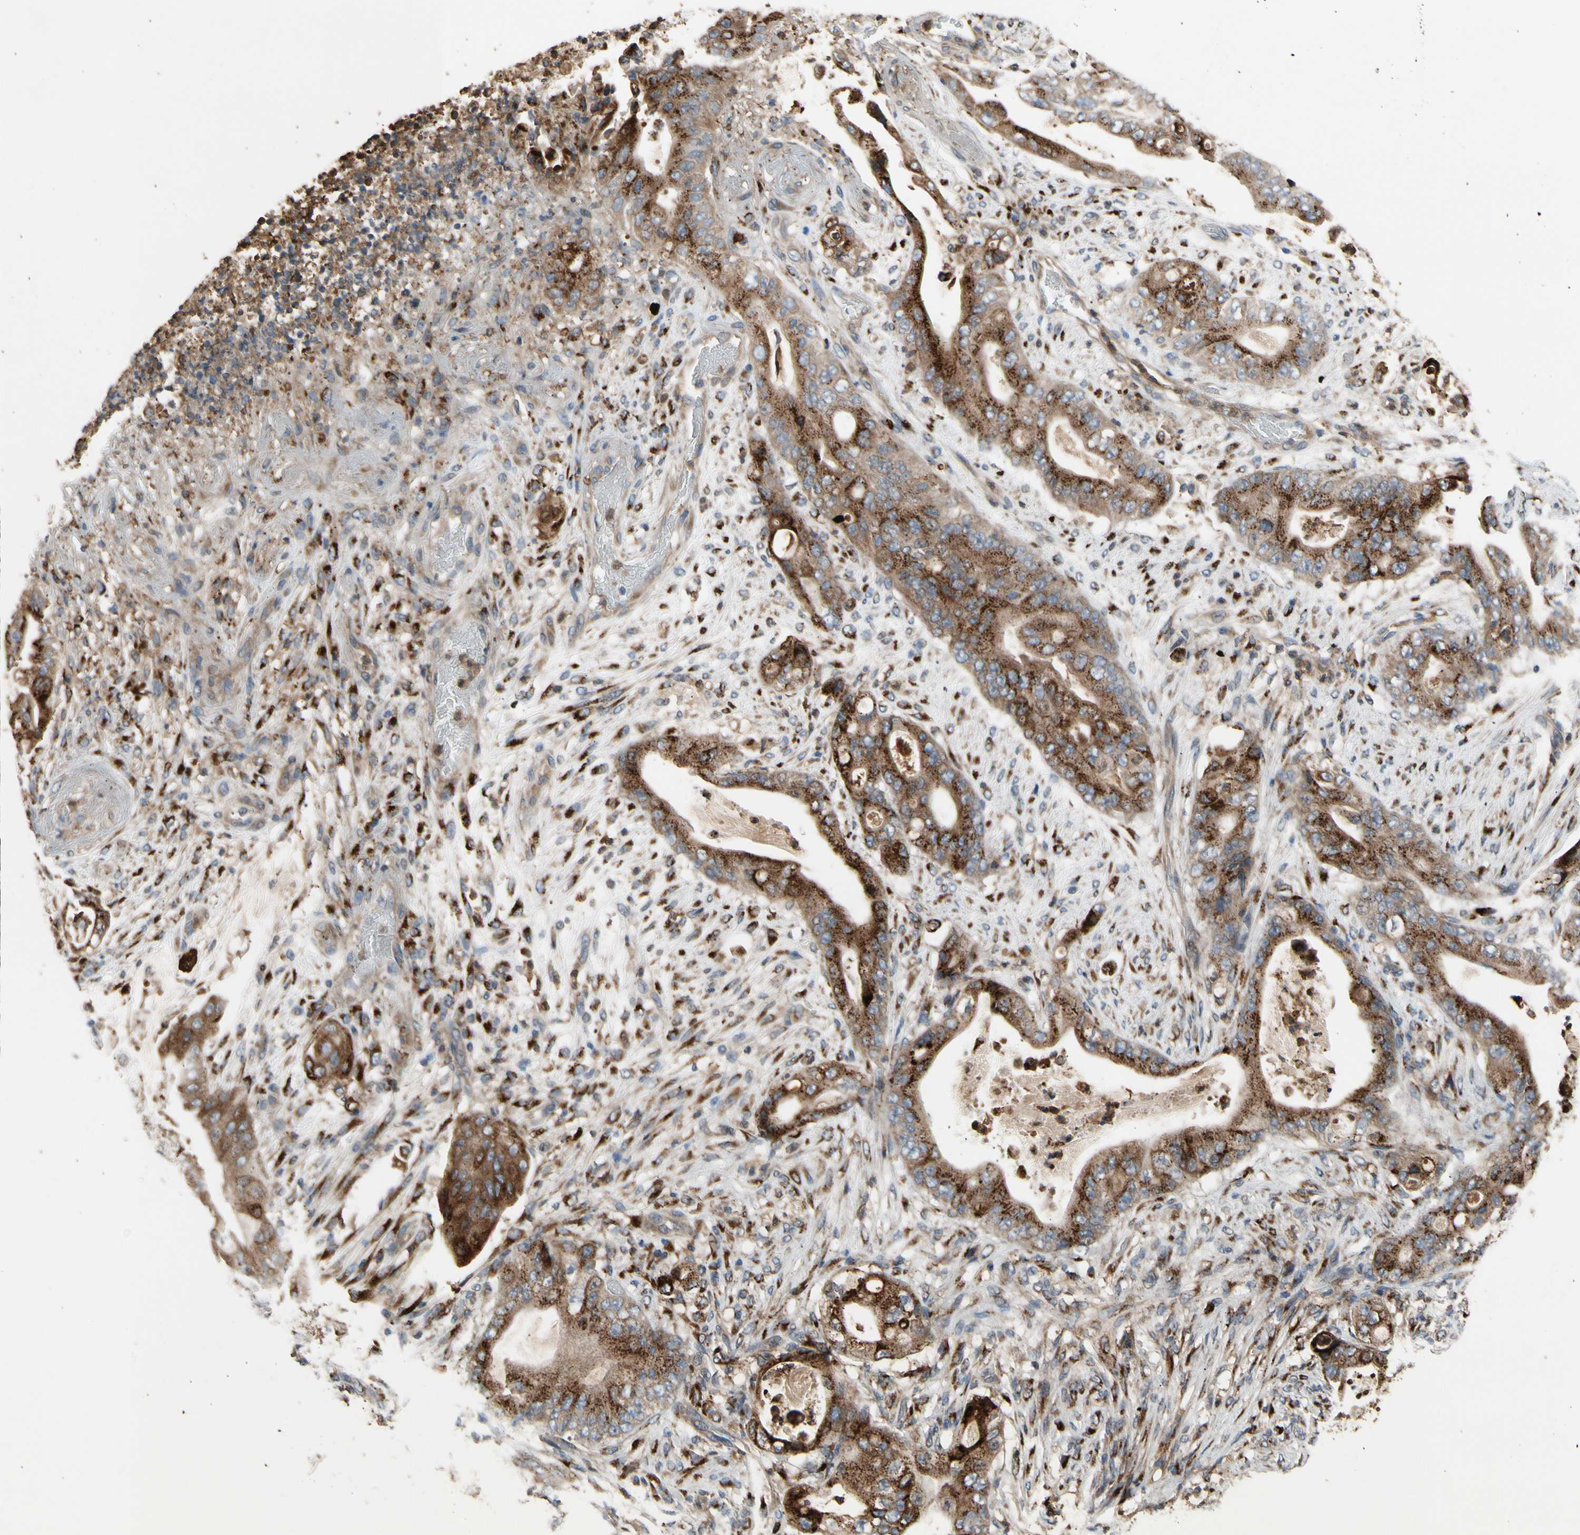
{"staining": {"intensity": "strong", "quantity": ">75%", "location": "cytoplasmic/membranous"}, "tissue": "stomach cancer", "cell_type": "Tumor cells", "image_type": "cancer", "snomed": [{"axis": "morphology", "description": "Adenocarcinoma, NOS"}, {"axis": "topography", "description": "Stomach"}], "caption": "DAB immunohistochemical staining of stomach cancer exhibits strong cytoplasmic/membranous protein positivity in about >75% of tumor cells.", "gene": "GALNT5", "patient": {"sex": "female", "age": 73}}